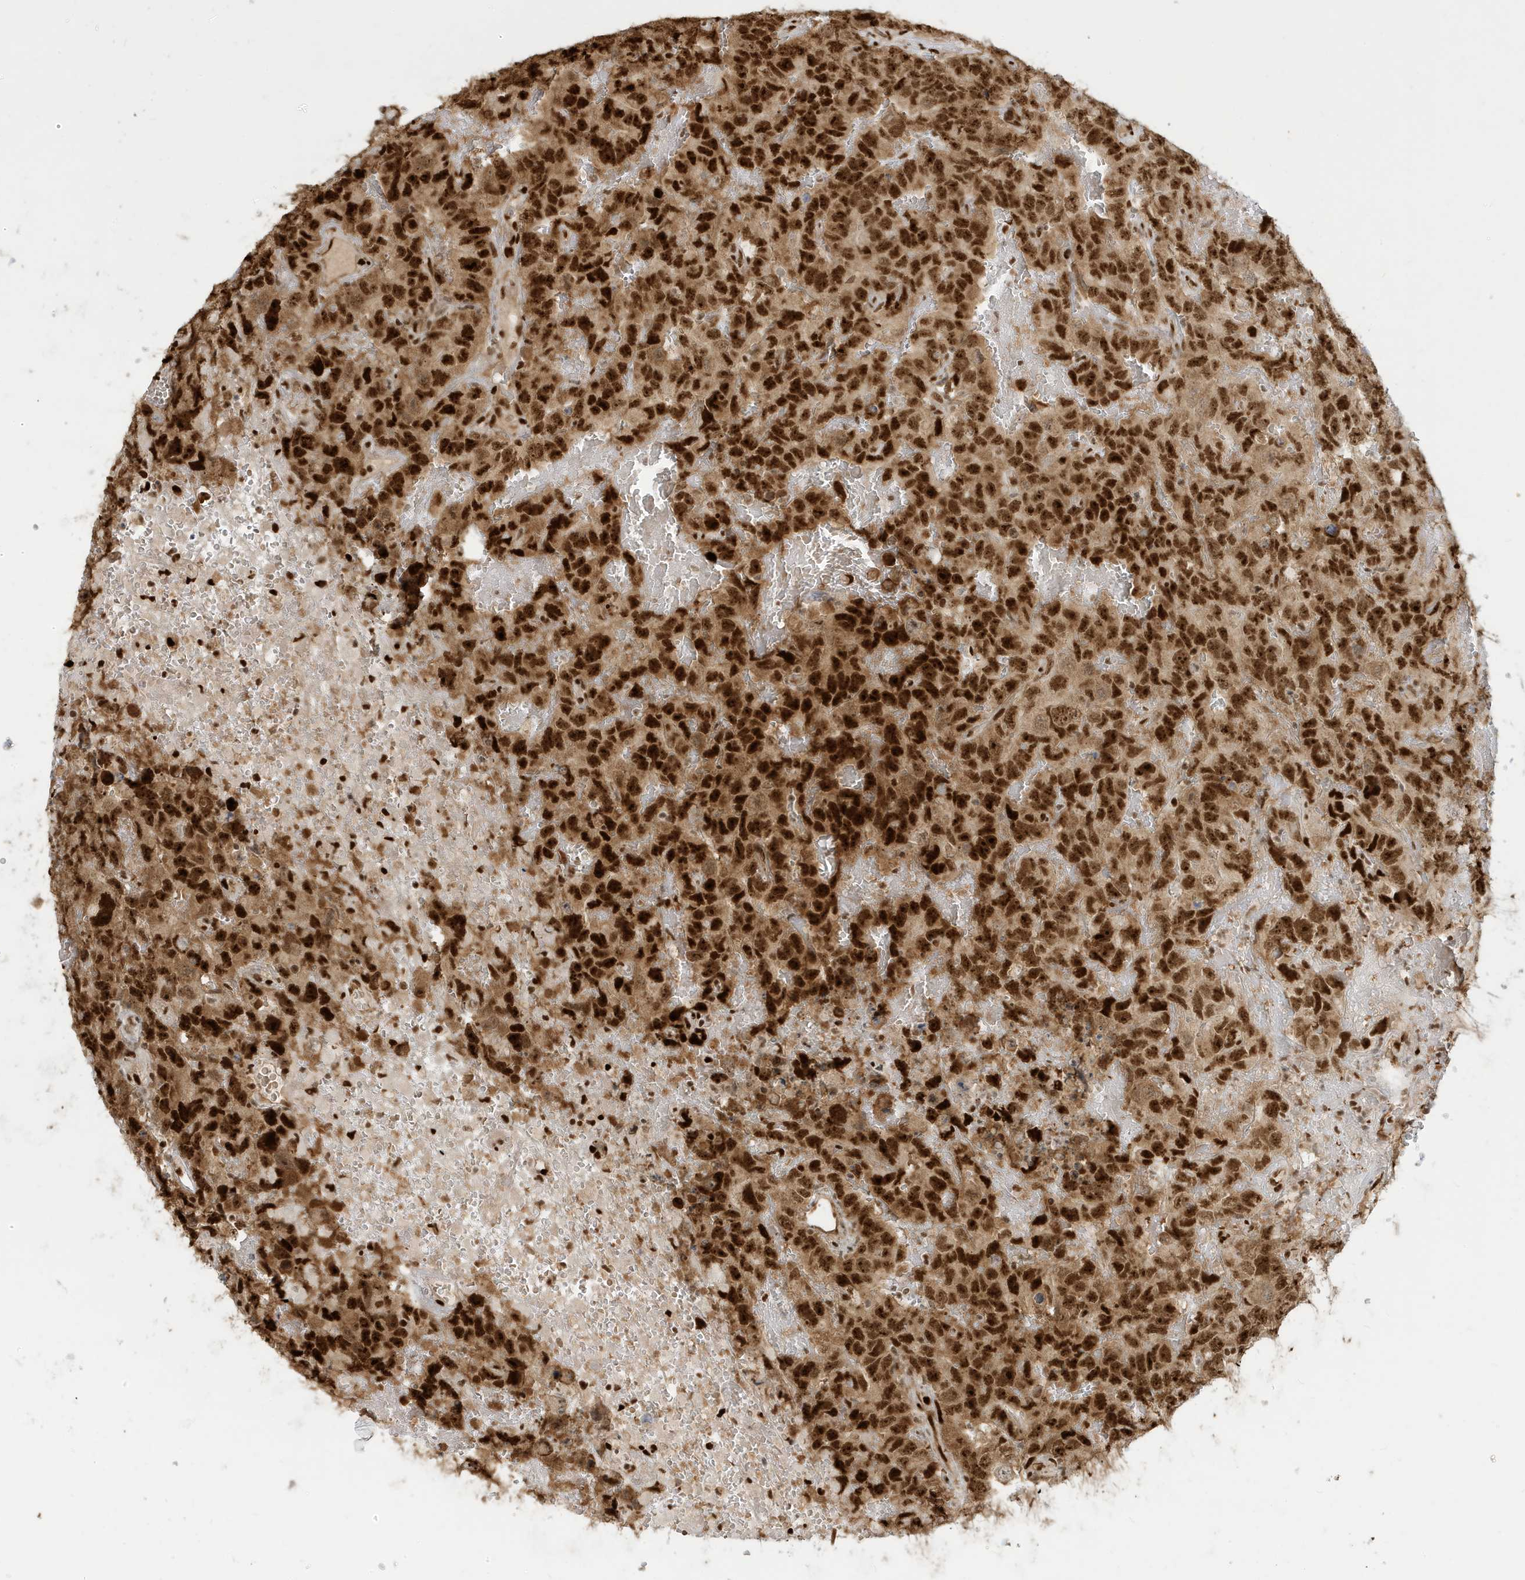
{"staining": {"intensity": "strong", "quantity": ">75%", "location": "nuclear"}, "tissue": "testis cancer", "cell_type": "Tumor cells", "image_type": "cancer", "snomed": [{"axis": "morphology", "description": "Carcinoma, Embryonal, NOS"}, {"axis": "topography", "description": "Testis"}], "caption": "Protein expression analysis of testis cancer (embryonal carcinoma) displays strong nuclear expression in about >75% of tumor cells. The staining was performed using DAB, with brown indicating positive protein expression. Nuclei are stained blue with hematoxylin.", "gene": "CKS2", "patient": {"sex": "male", "age": 45}}